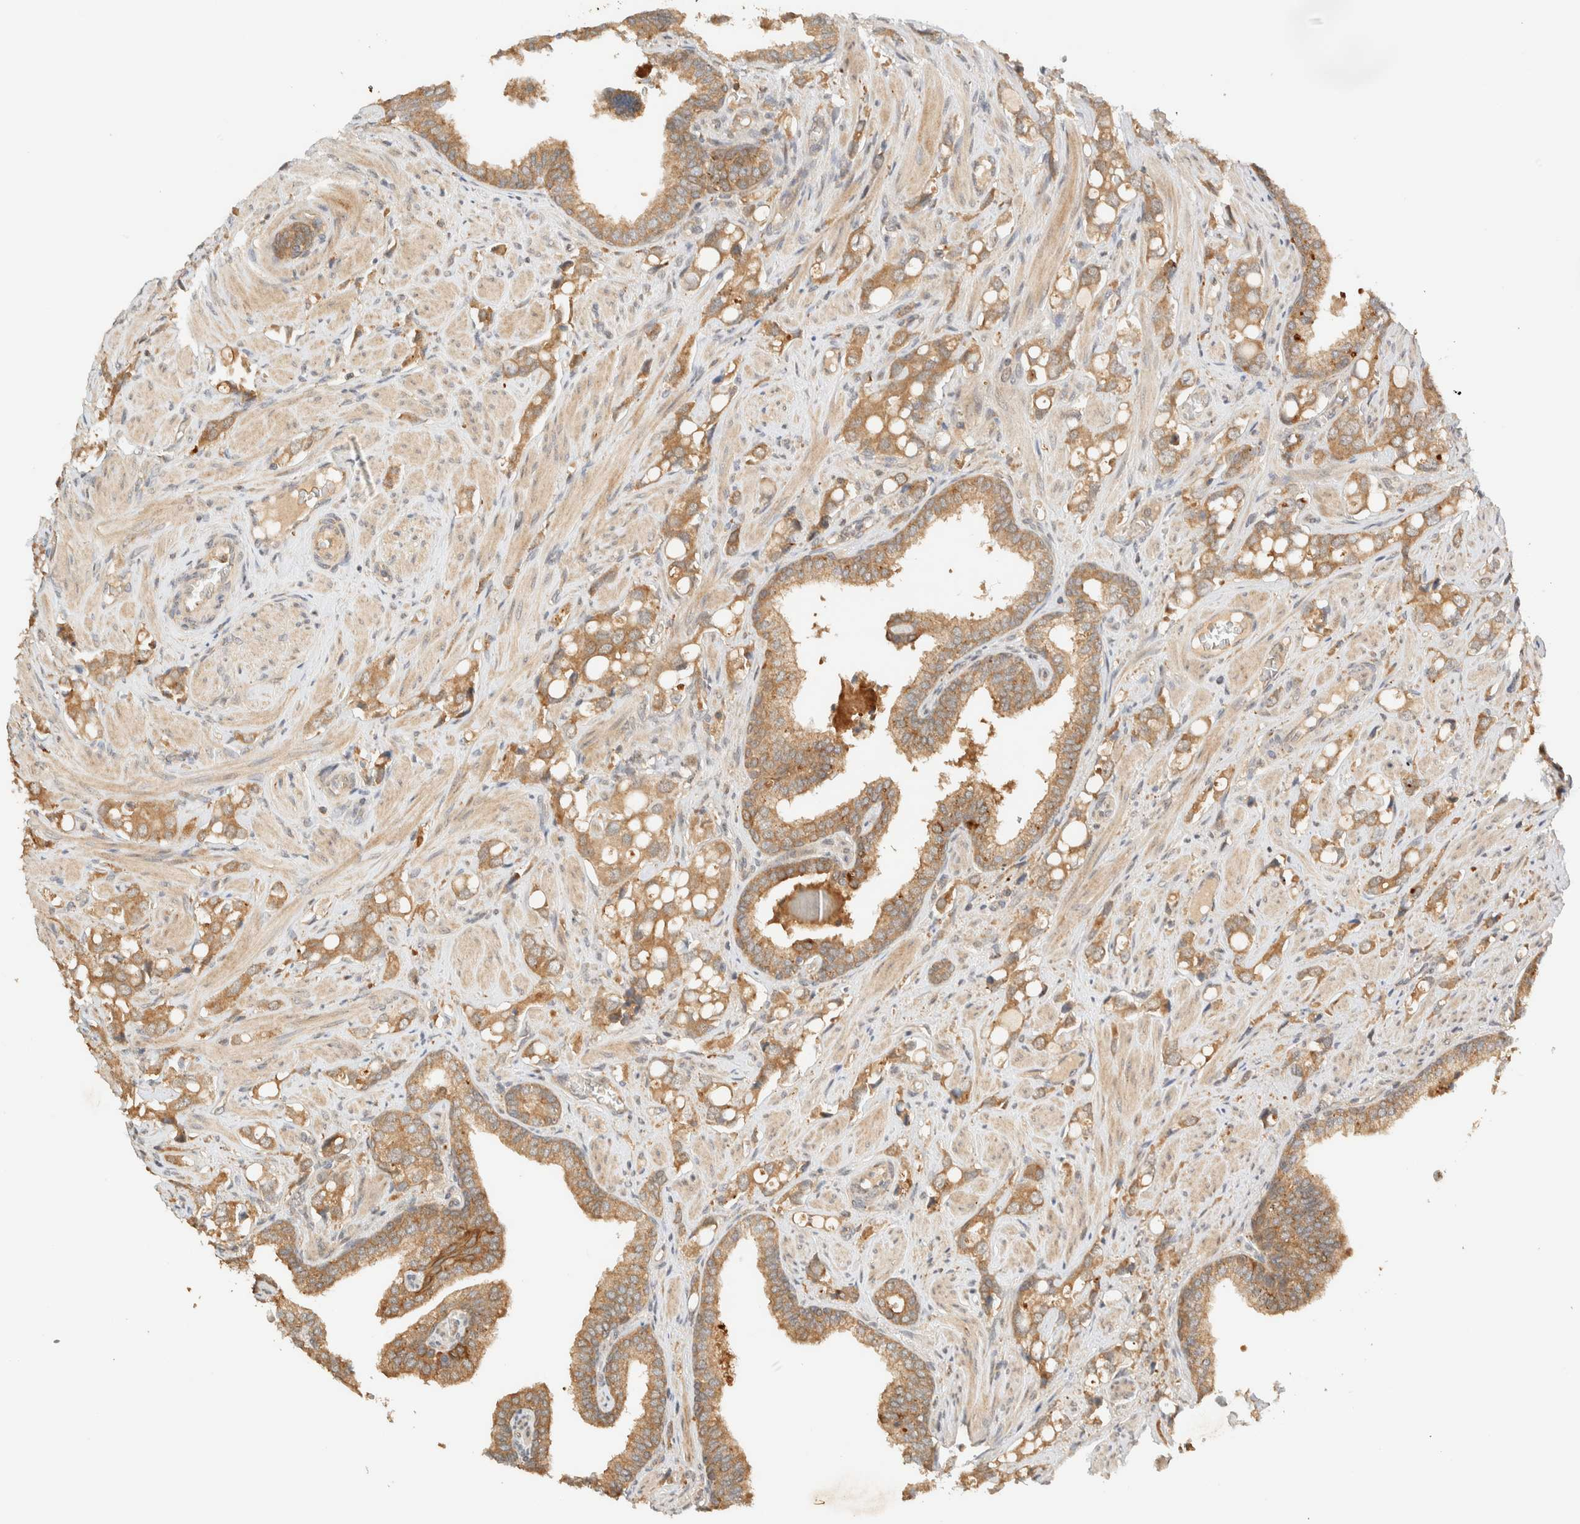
{"staining": {"intensity": "moderate", "quantity": ">75%", "location": "cytoplasmic/membranous"}, "tissue": "prostate cancer", "cell_type": "Tumor cells", "image_type": "cancer", "snomed": [{"axis": "morphology", "description": "Adenocarcinoma, High grade"}, {"axis": "topography", "description": "Prostate"}], "caption": "Prostate adenocarcinoma (high-grade) tissue reveals moderate cytoplasmic/membranous positivity in approximately >75% of tumor cells", "gene": "ZBTB34", "patient": {"sex": "male", "age": 52}}